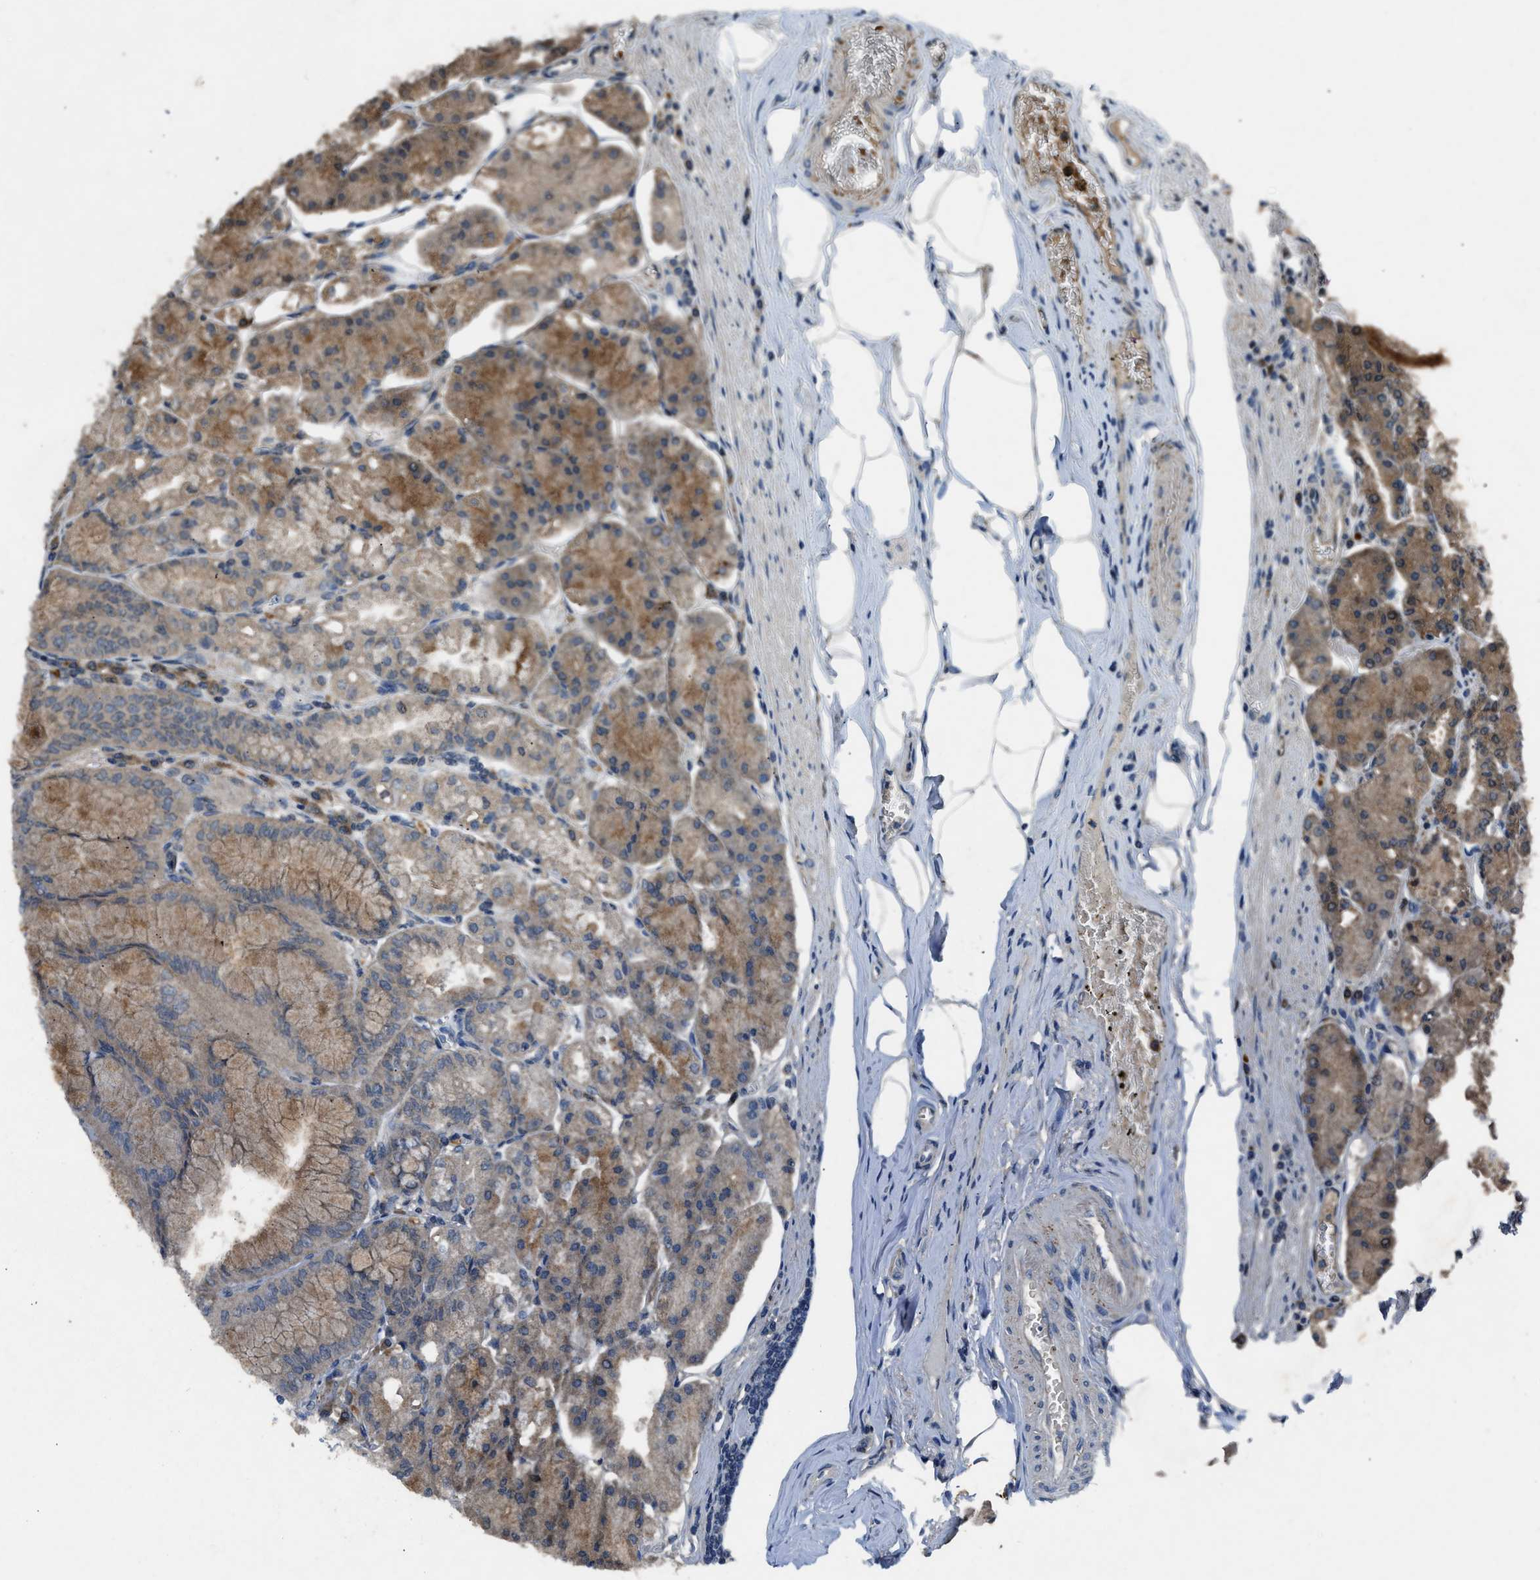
{"staining": {"intensity": "moderate", "quantity": ">75%", "location": "cytoplasmic/membranous"}, "tissue": "stomach", "cell_type": "Glandular cells", "image_type": "normal", "snomed": [{"axis": "morphology", "description": "Normal tissue, NOS"}, {"axis": "topography", "description": "Stomach, lower"}], "caption": "IHC (DAB (3,3'-diaminobenzidine)) staining of normal stomach displays moderate cytoplasmic/membranous protein positivity in about >75% of glandular cells. (brown staining indicates protein expression, while blue staining denotes nuclei).", "gene": "RPS6KB1", "patient": {"sex": "male", "age": 71}}